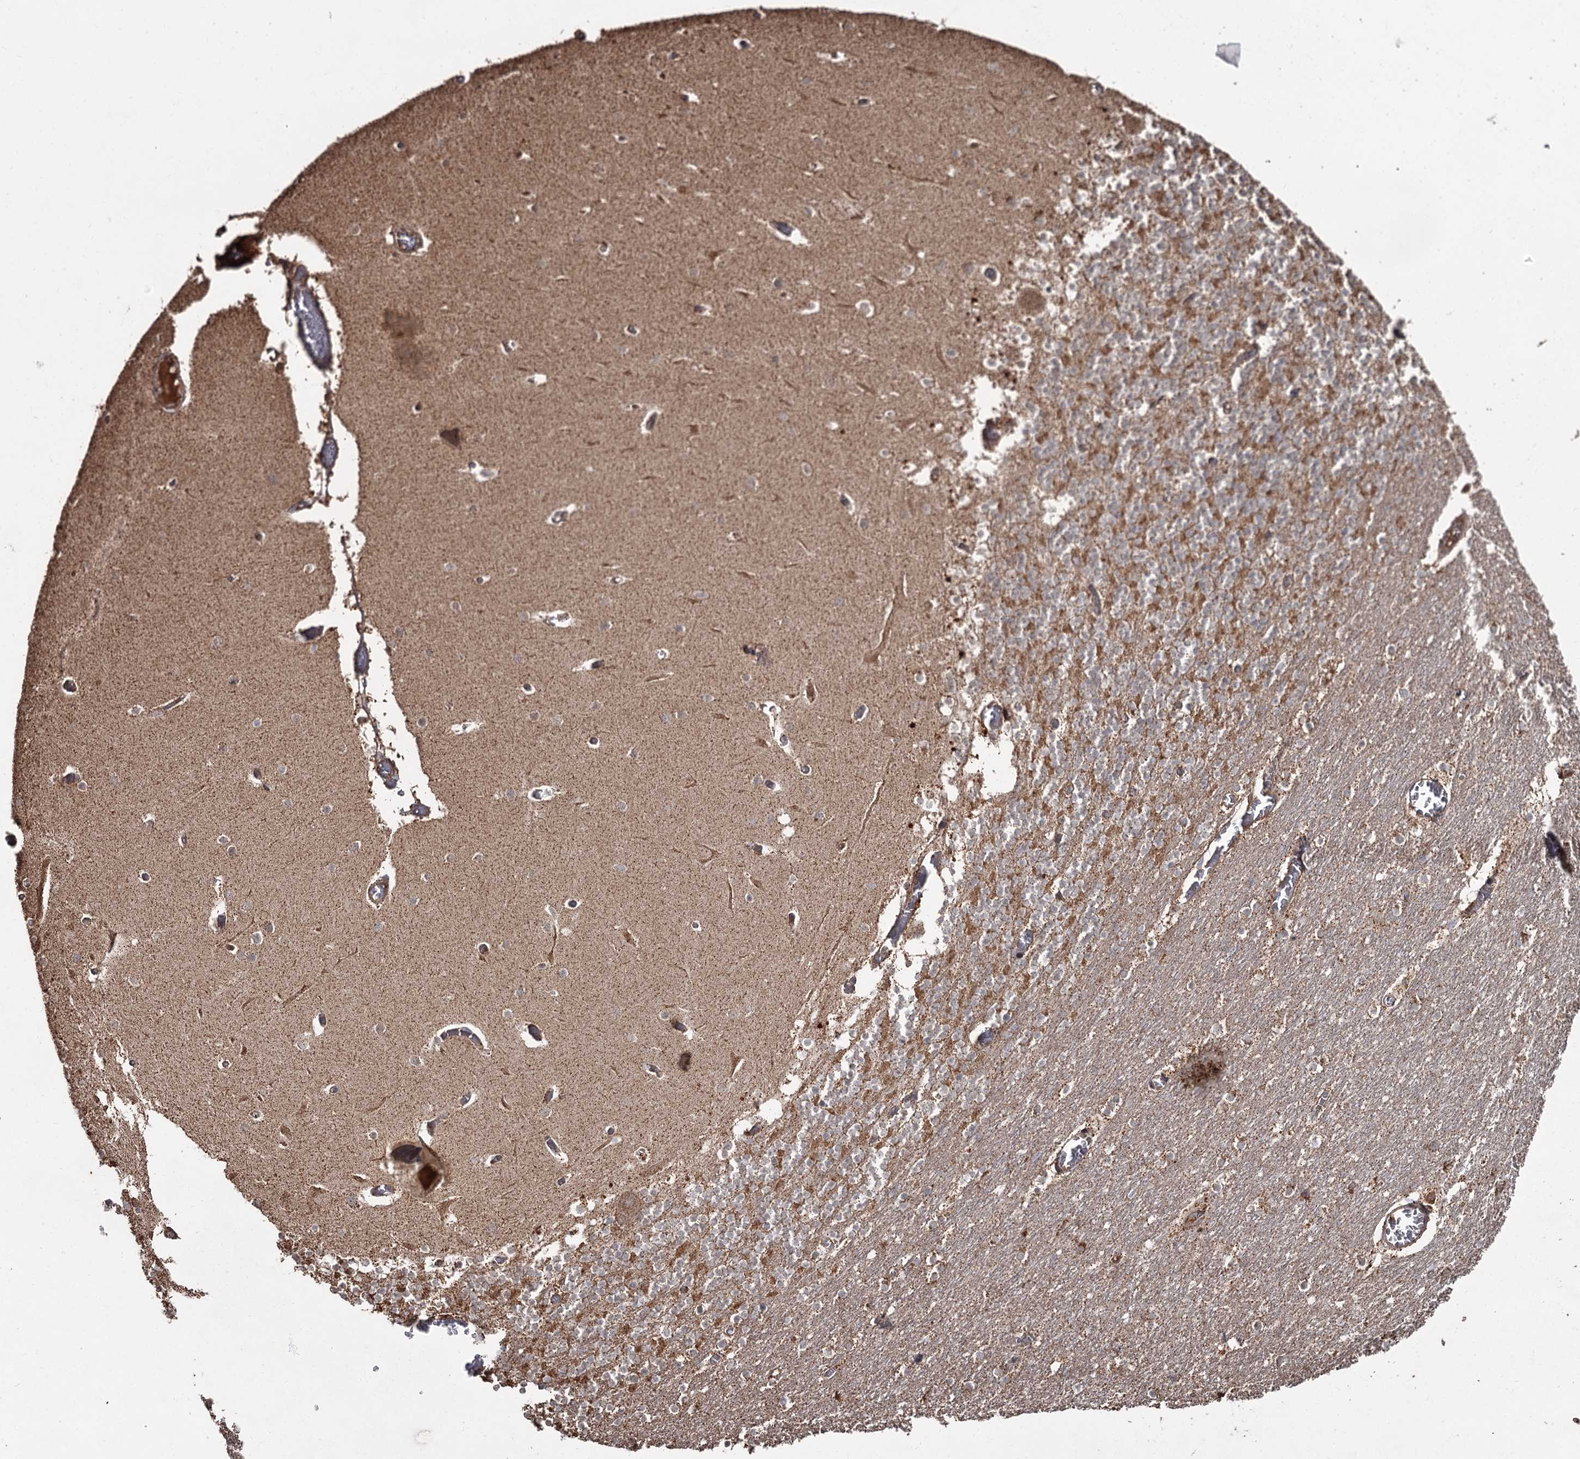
{"staining": {"intensity": "strong", "quantity": "25%-75%", "location": "cytoplasmic/membranous"}, "tissue": "cerebellum", "cell_type": "Cells in granular layer", "image_type": "normal", "snomed": [{"axis": "morphology", "description": "Normal tissue, NOS"}, {"axis": "topography", "description": "Cerebellum"}], "caption": "Benign cerebellum exhibits strong cytoplasmic/membranous expression in approximately 25%-75% of cells in granular layer Nuclei are stained in blue..", "gene": "THAP9", "patient": {"sex": "female", "age": 28}}